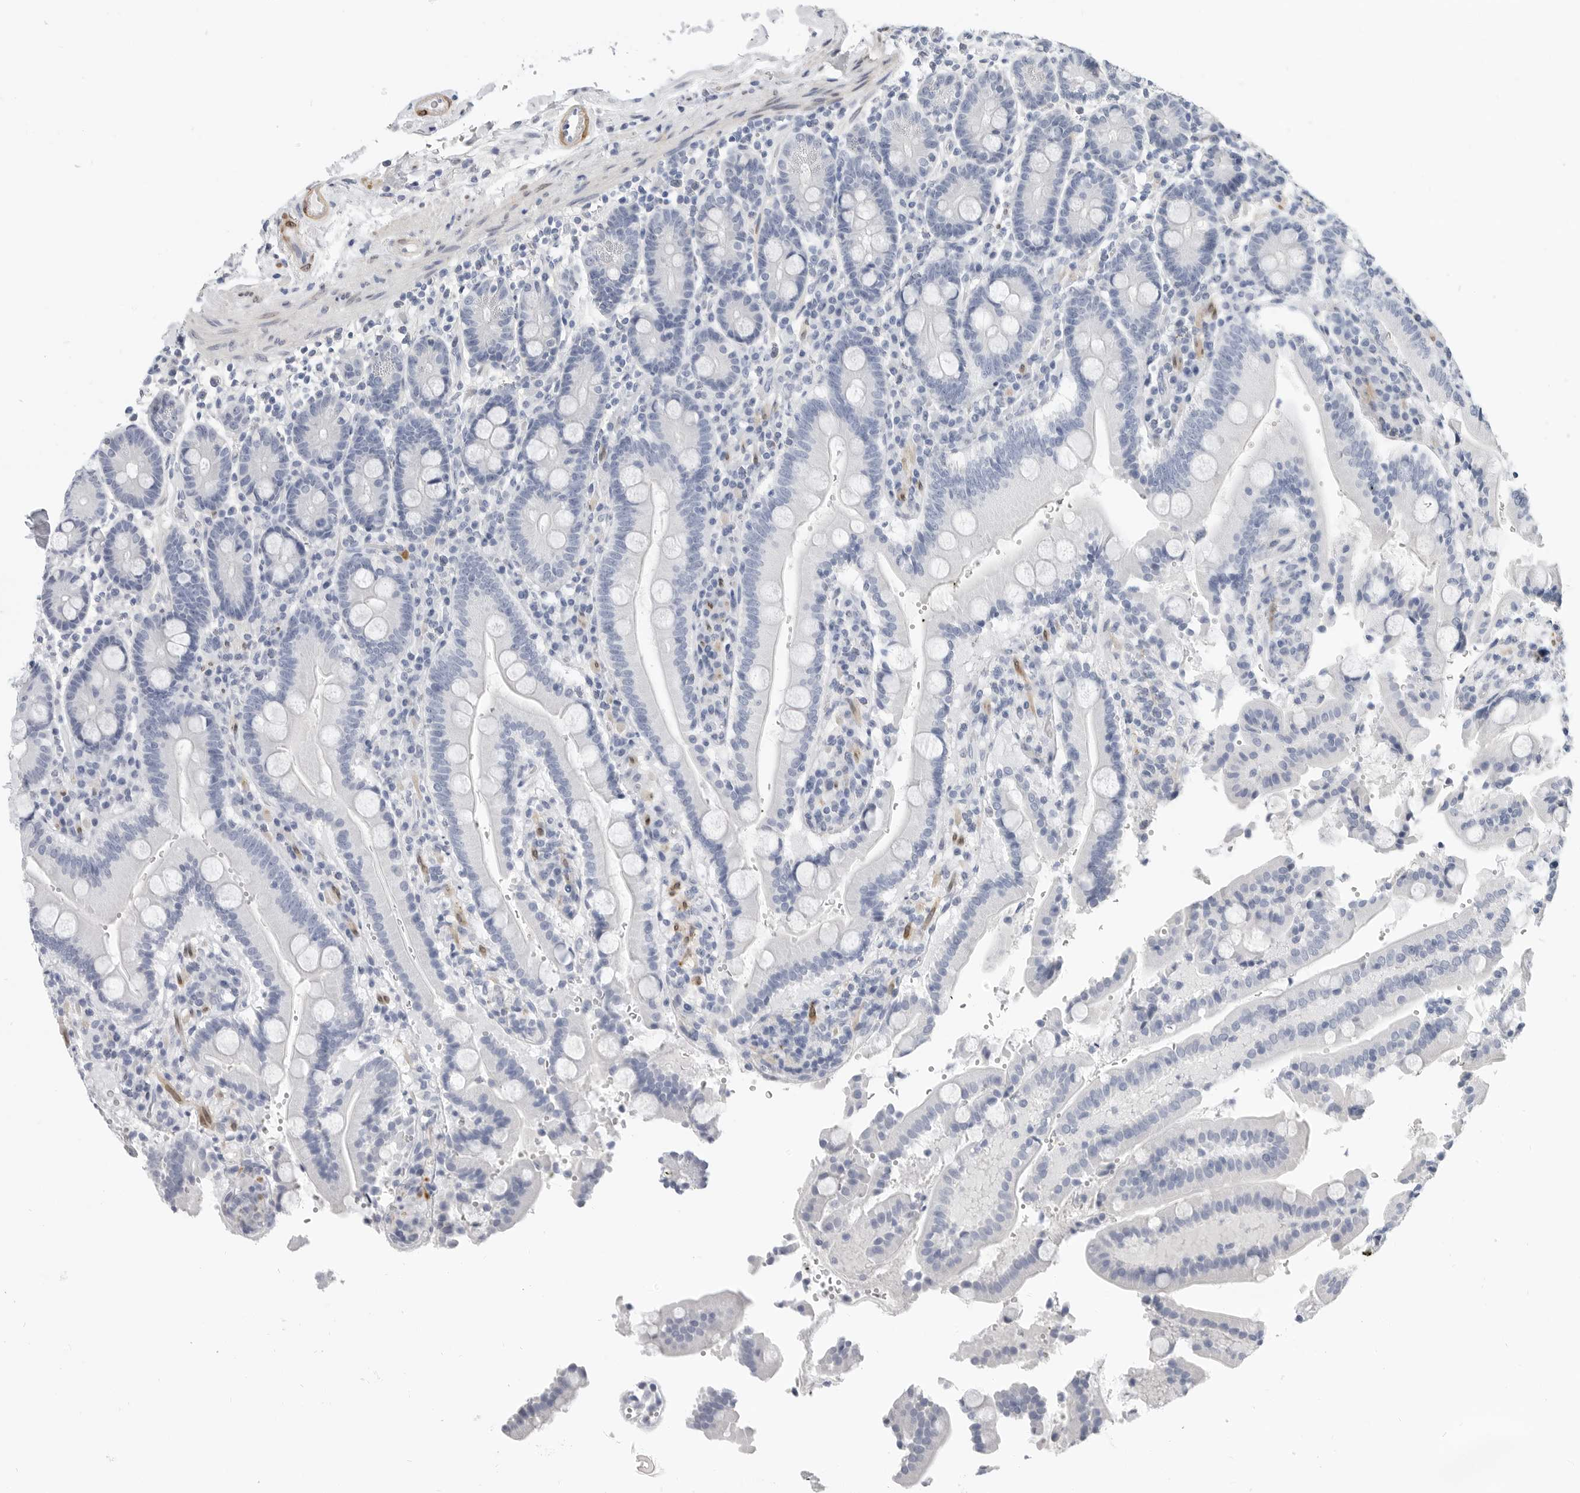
{"staining": {"intensity": "negative", "quantity": "none", "location": "none"}, "tissue": "duodenum", "cell_type": "Glandular cells", "image_type": "normal", "snomed": [{"axis": "morphology", "description": "Normal tissue, NOS"}, {"axis": "topography", "description": "Small intestine, NOS"}], "caption": "Protein analysis of unremarkable duodenum displays no significant staining in glandular cells.", "gene": "PLN", "patient": {"sex": "female", "age": 71}}